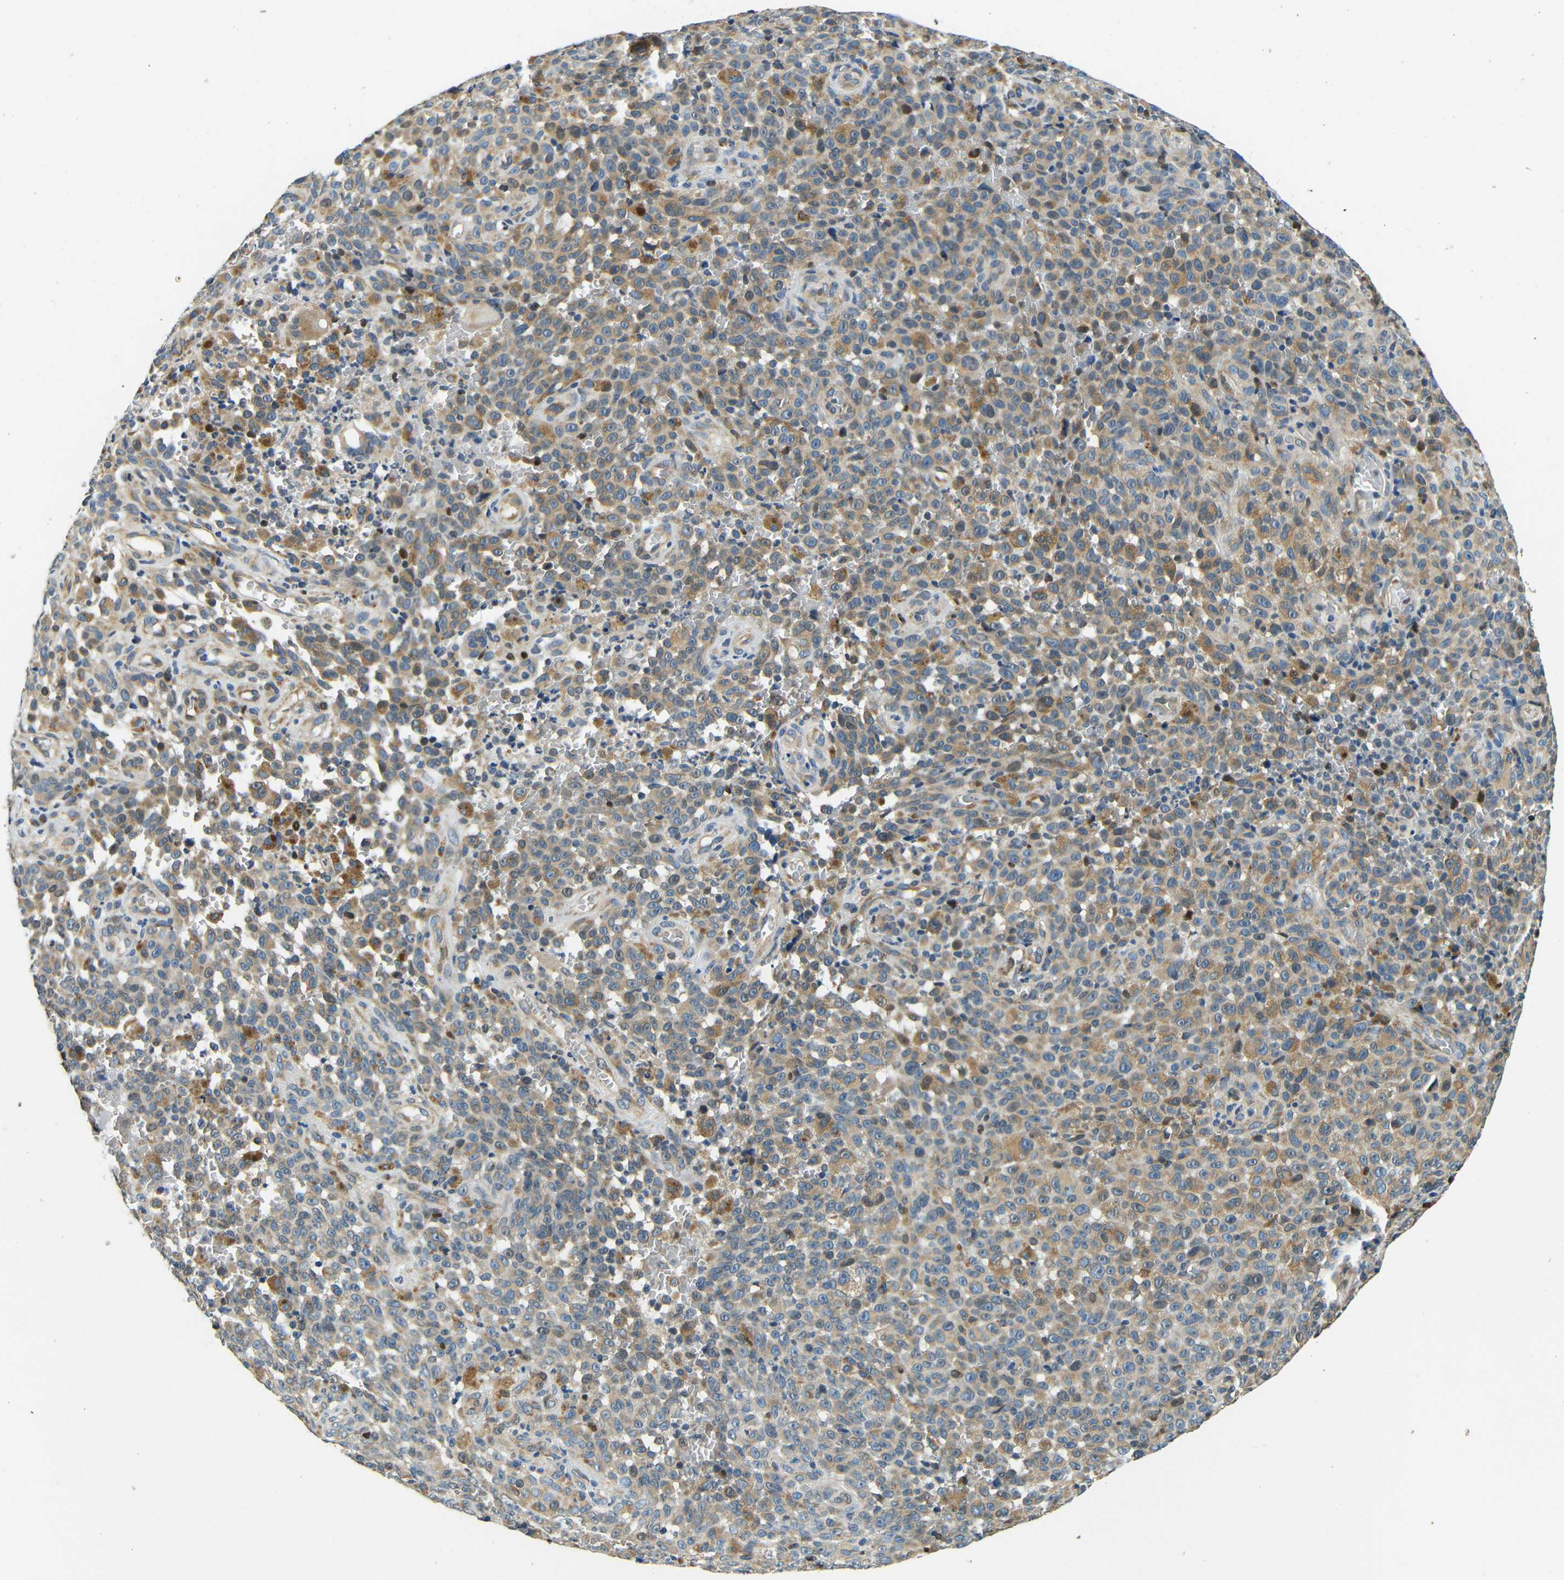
{"staining": {"intensity": "moderate", "quantity": "25%-75%", "location": "cytoplasmic/membranous"}, "tissue": "melanoma", "cell_type": "Tumor cells", "image_type": "cancer", "snomed": [{"axis": "morphology", "description": "Malignant melanoma, NOS"}, {"axis": "topography", "description": "Skin"}], "caption": "High-magnification brightfield microscopy of melanoma stained with DAB (brown) and counterstained with hematoxylin (blue). tumor cells exhibit moderate cytoplasmic/membranous positivity is seen in approximately25%-75% of cells. The staining was performed using DAB (3,3'-diaminobenzidine), with brown indicating positive protein expression. Nuclei are stained blue with hematoxylin.", "gene": "VAPB", "patient": {"sex": "female", "age": 82}}